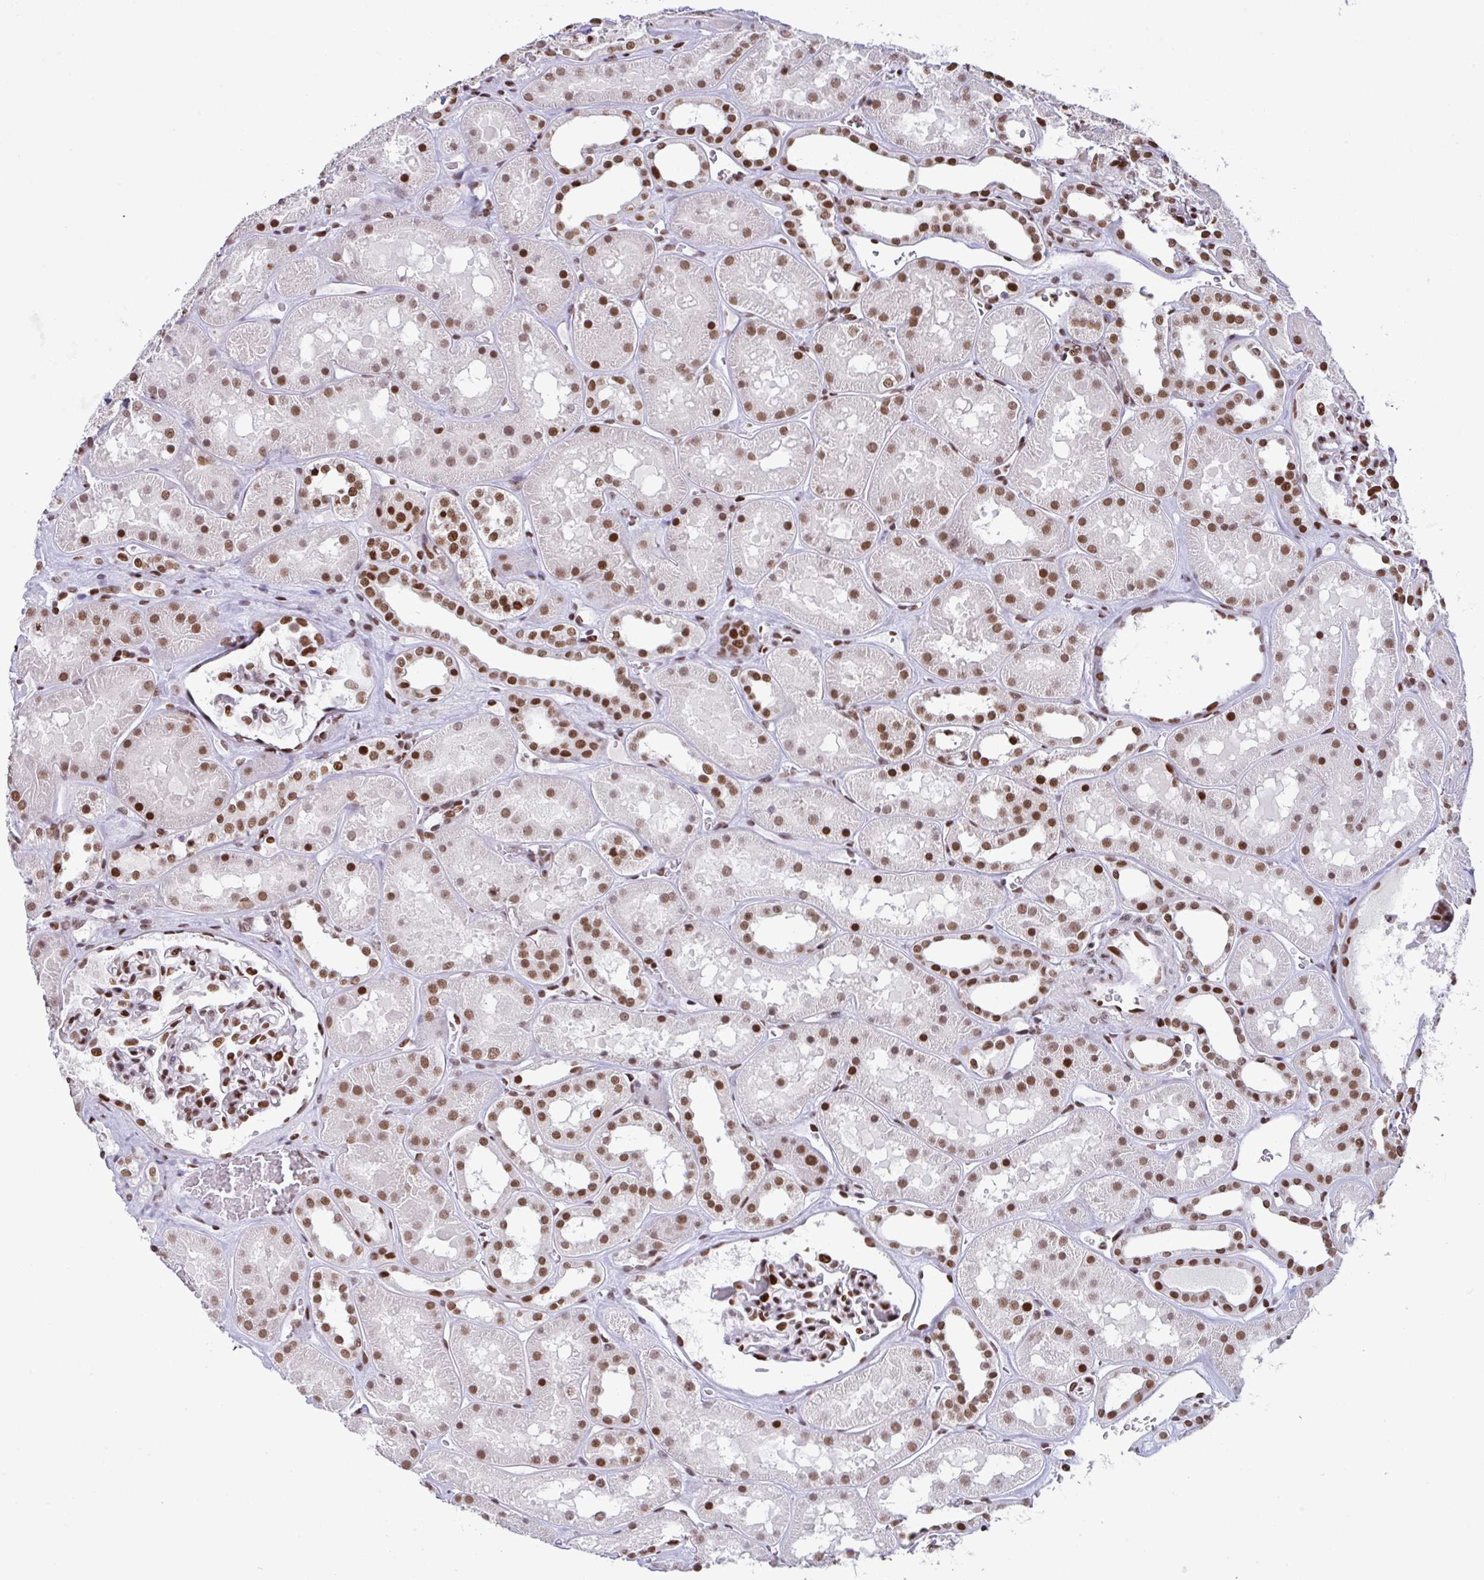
{"staining": {"intensity": "strong", "quantity": ">75%", "location": "nuclear"}, "tissue": "kidney", "cell_type": "Cells in glomeruli", "image_type": "normal", "snomed": [{"axis": "morphology", "description": "Normal tissue, NOS"}, {"axis": "topography", "description": "Kidney"}], "caption": "Benign kidney reveals strong nuclear expression in approximately >75% of cells in glomeruli.", "gene": "CLP1", "patient": {"sex": "female", "age": 41}}